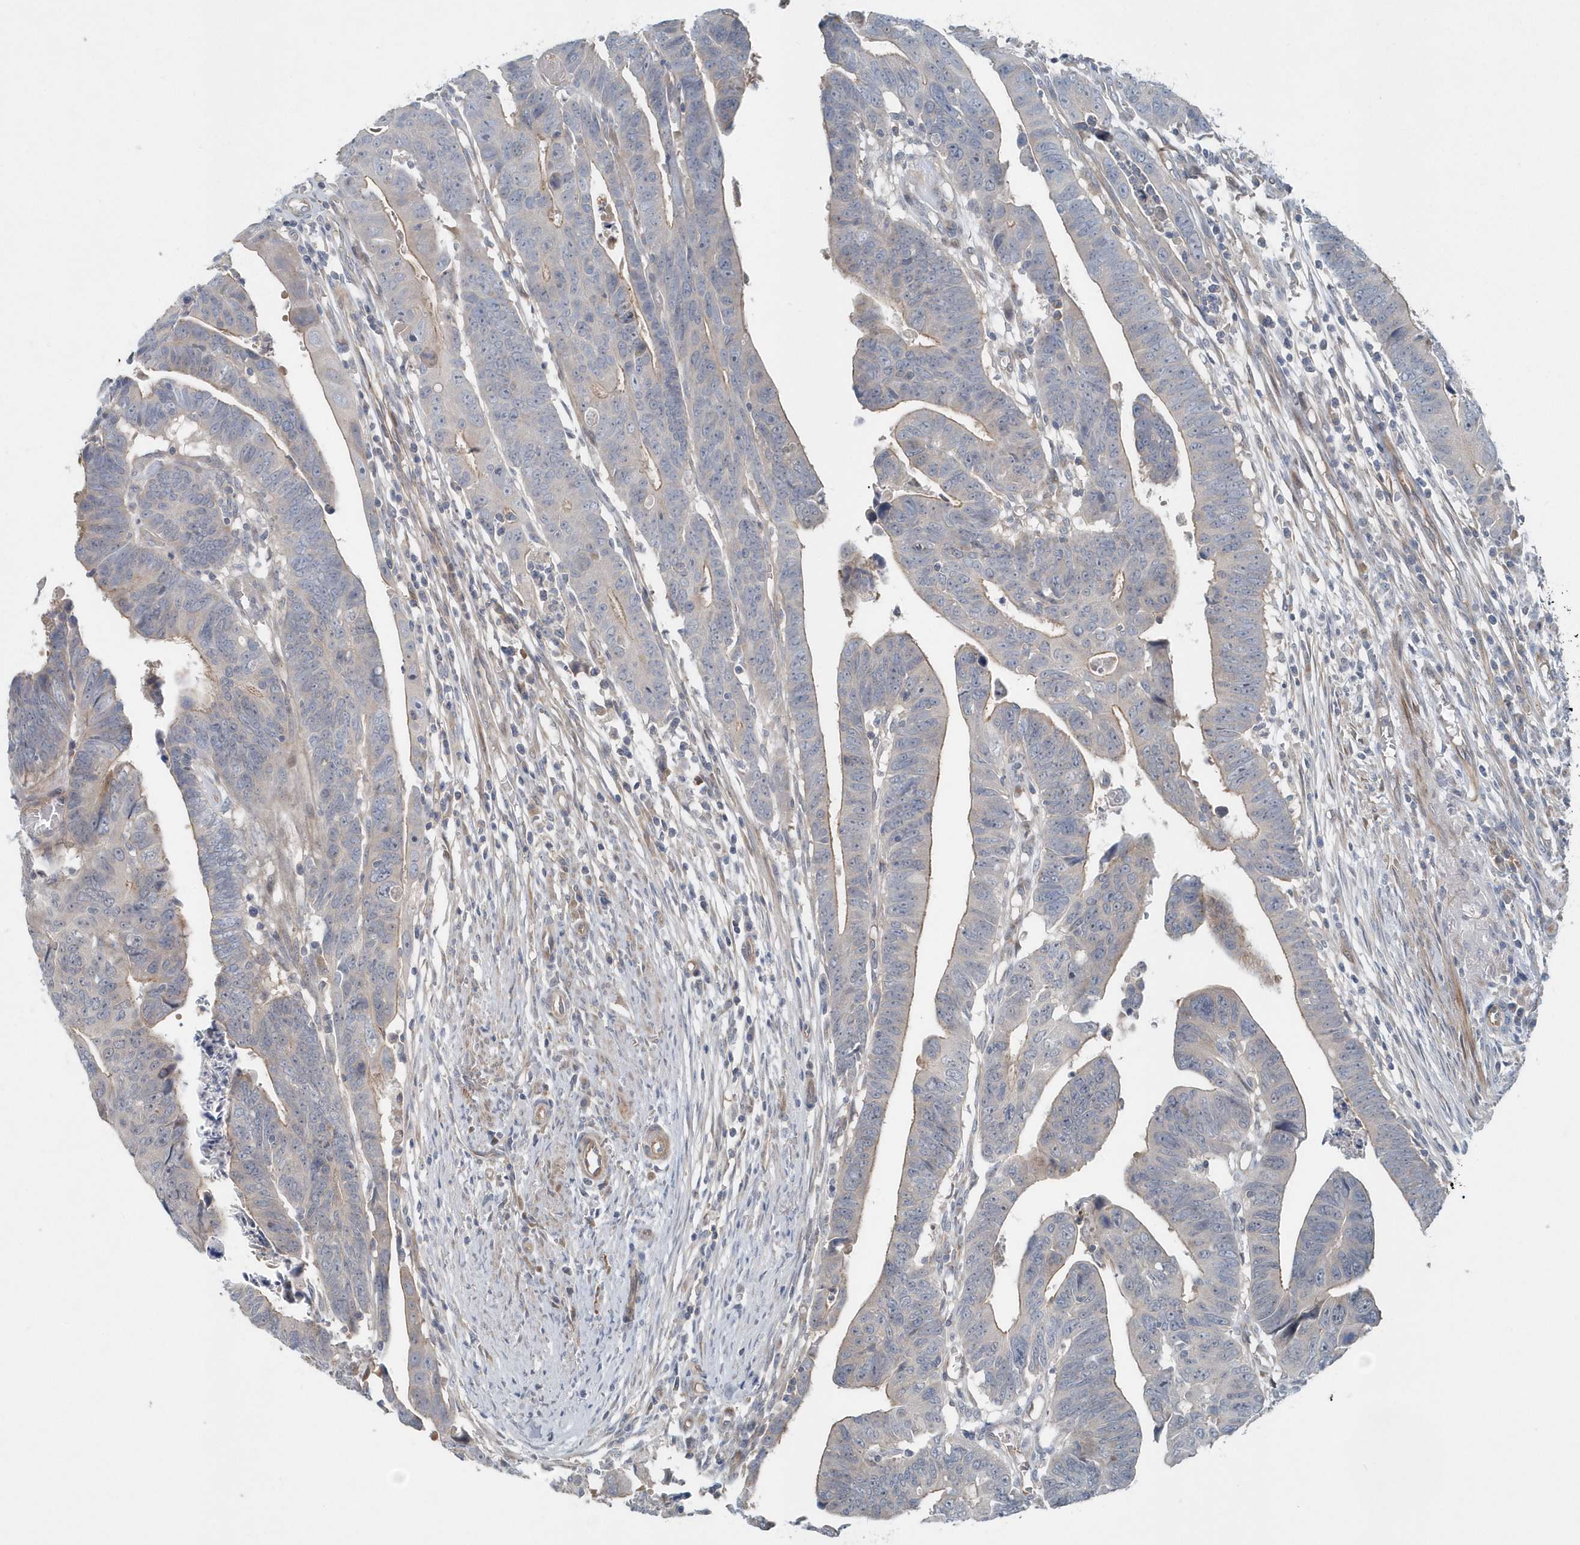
{"staining": {"intensity": "weak", "quantity": "<25%", "location": "cytoplasmic/membranous"}, "tissue": "colorectal cancer", "cell_type": "Tumor cells", "image_type": "cancer", "snomed": [{"axis": "morphology", "description": "Adenocarcinoma, NOS"}, {"axis": "topography", "description": "Rectum"}], "caption": "Tumor cells are negative for brown protein staining in colorectal cancer (adenocarcinoma). (Immunohistochemistry (ihc), brightfield microscopy, high magnification).", "gene": "MCC", "patient": {"sex": "female", "age": 65}}